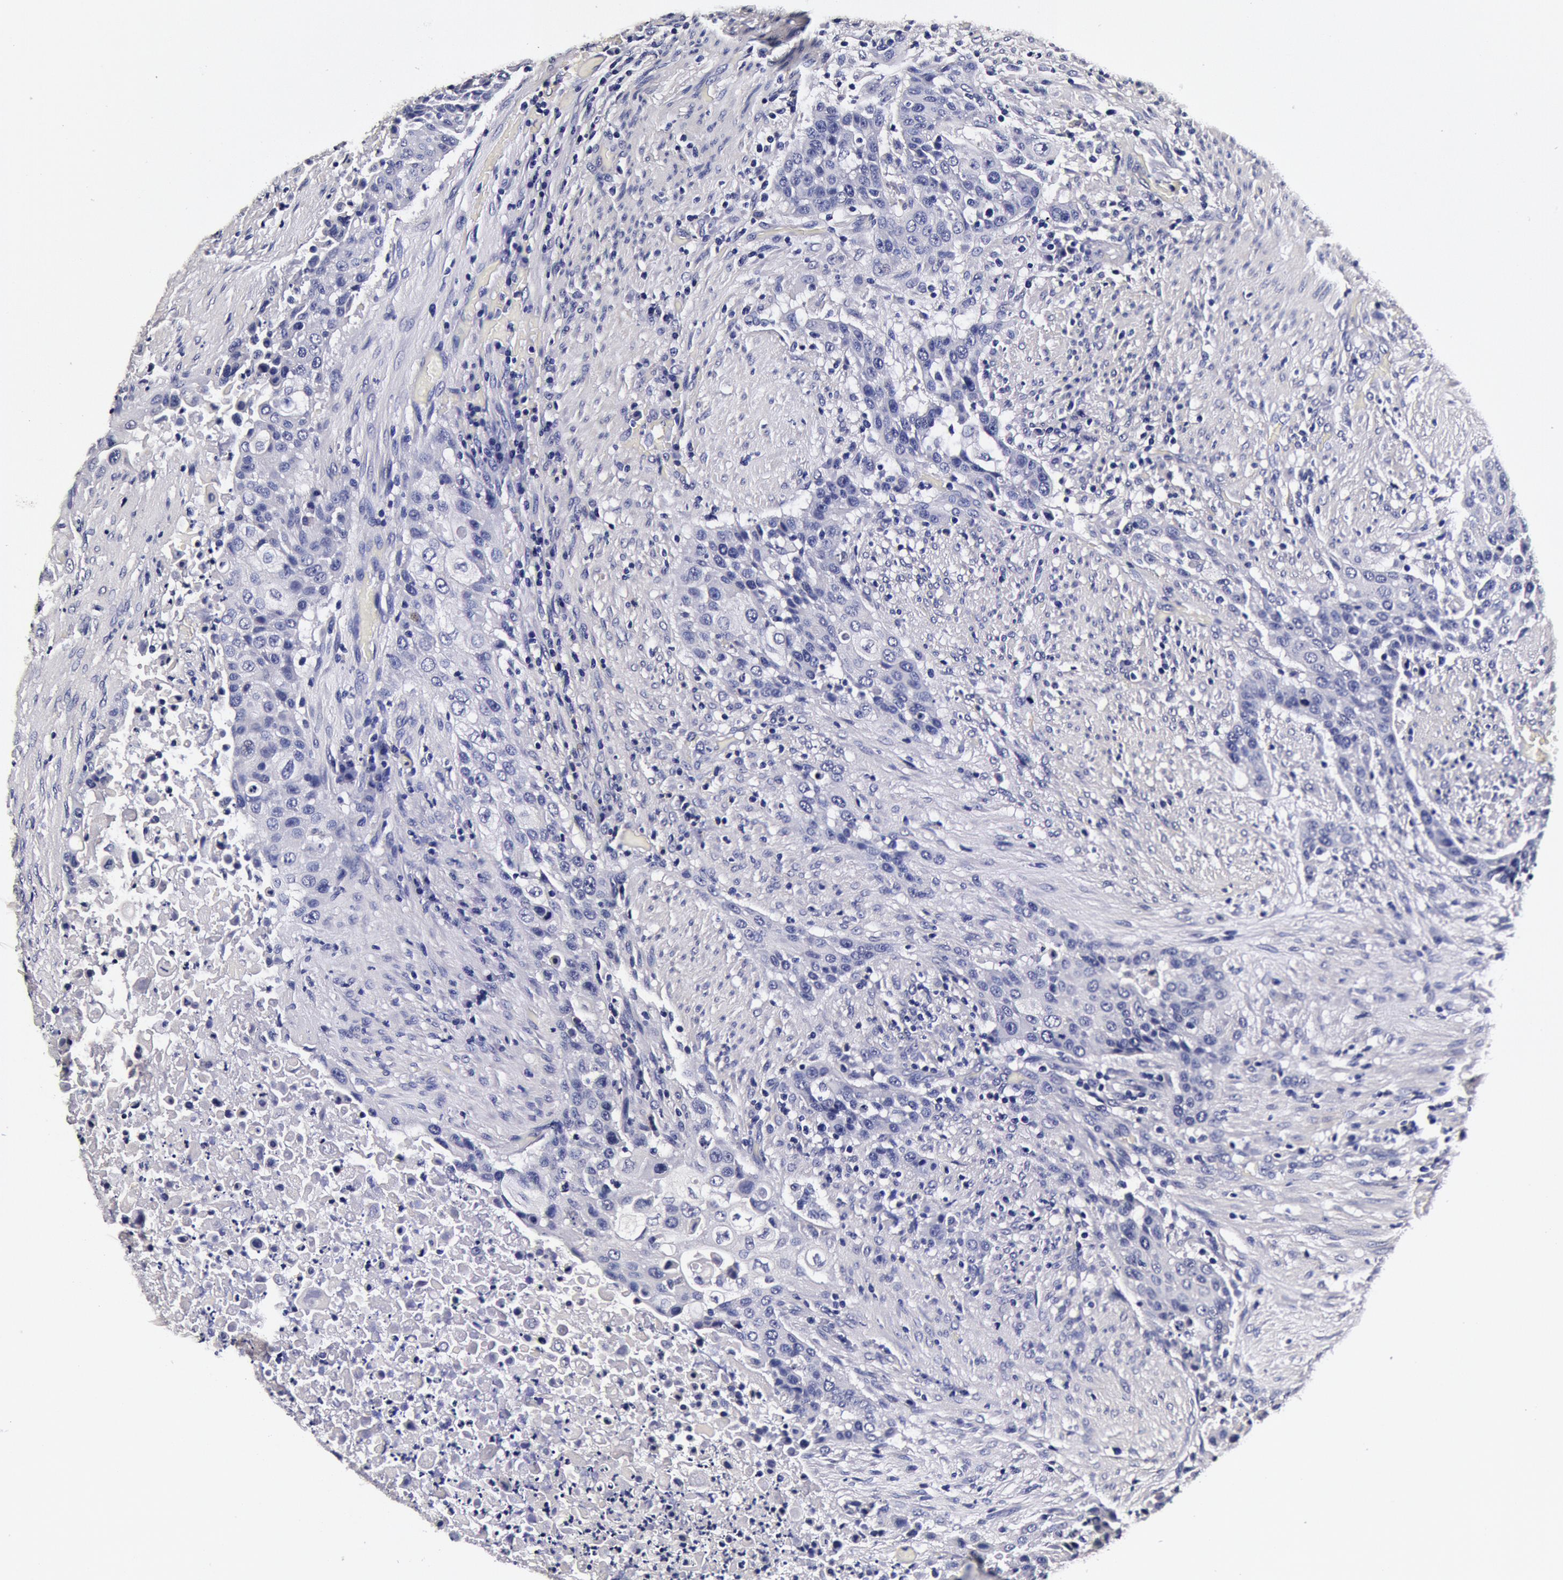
{"staining": {"intensity": "negative", "quantity": "none", "location": "none"}, "tissue": "urothelial cancer", "cell_type": "Tumor cells", "image_type": "cancer", "snomed": [{"axis": "morphology", "description": "Urothelial carcinoma, High grade"}, {"axis": "topography", "description": "Urinary bladder"}], "caption": "Immunohistochemical staining of urothelial cancer demonstrates no significant expression in tumor cells.", "gene": "CCDC22", "patient": {"sex": "male", "age": 74}}